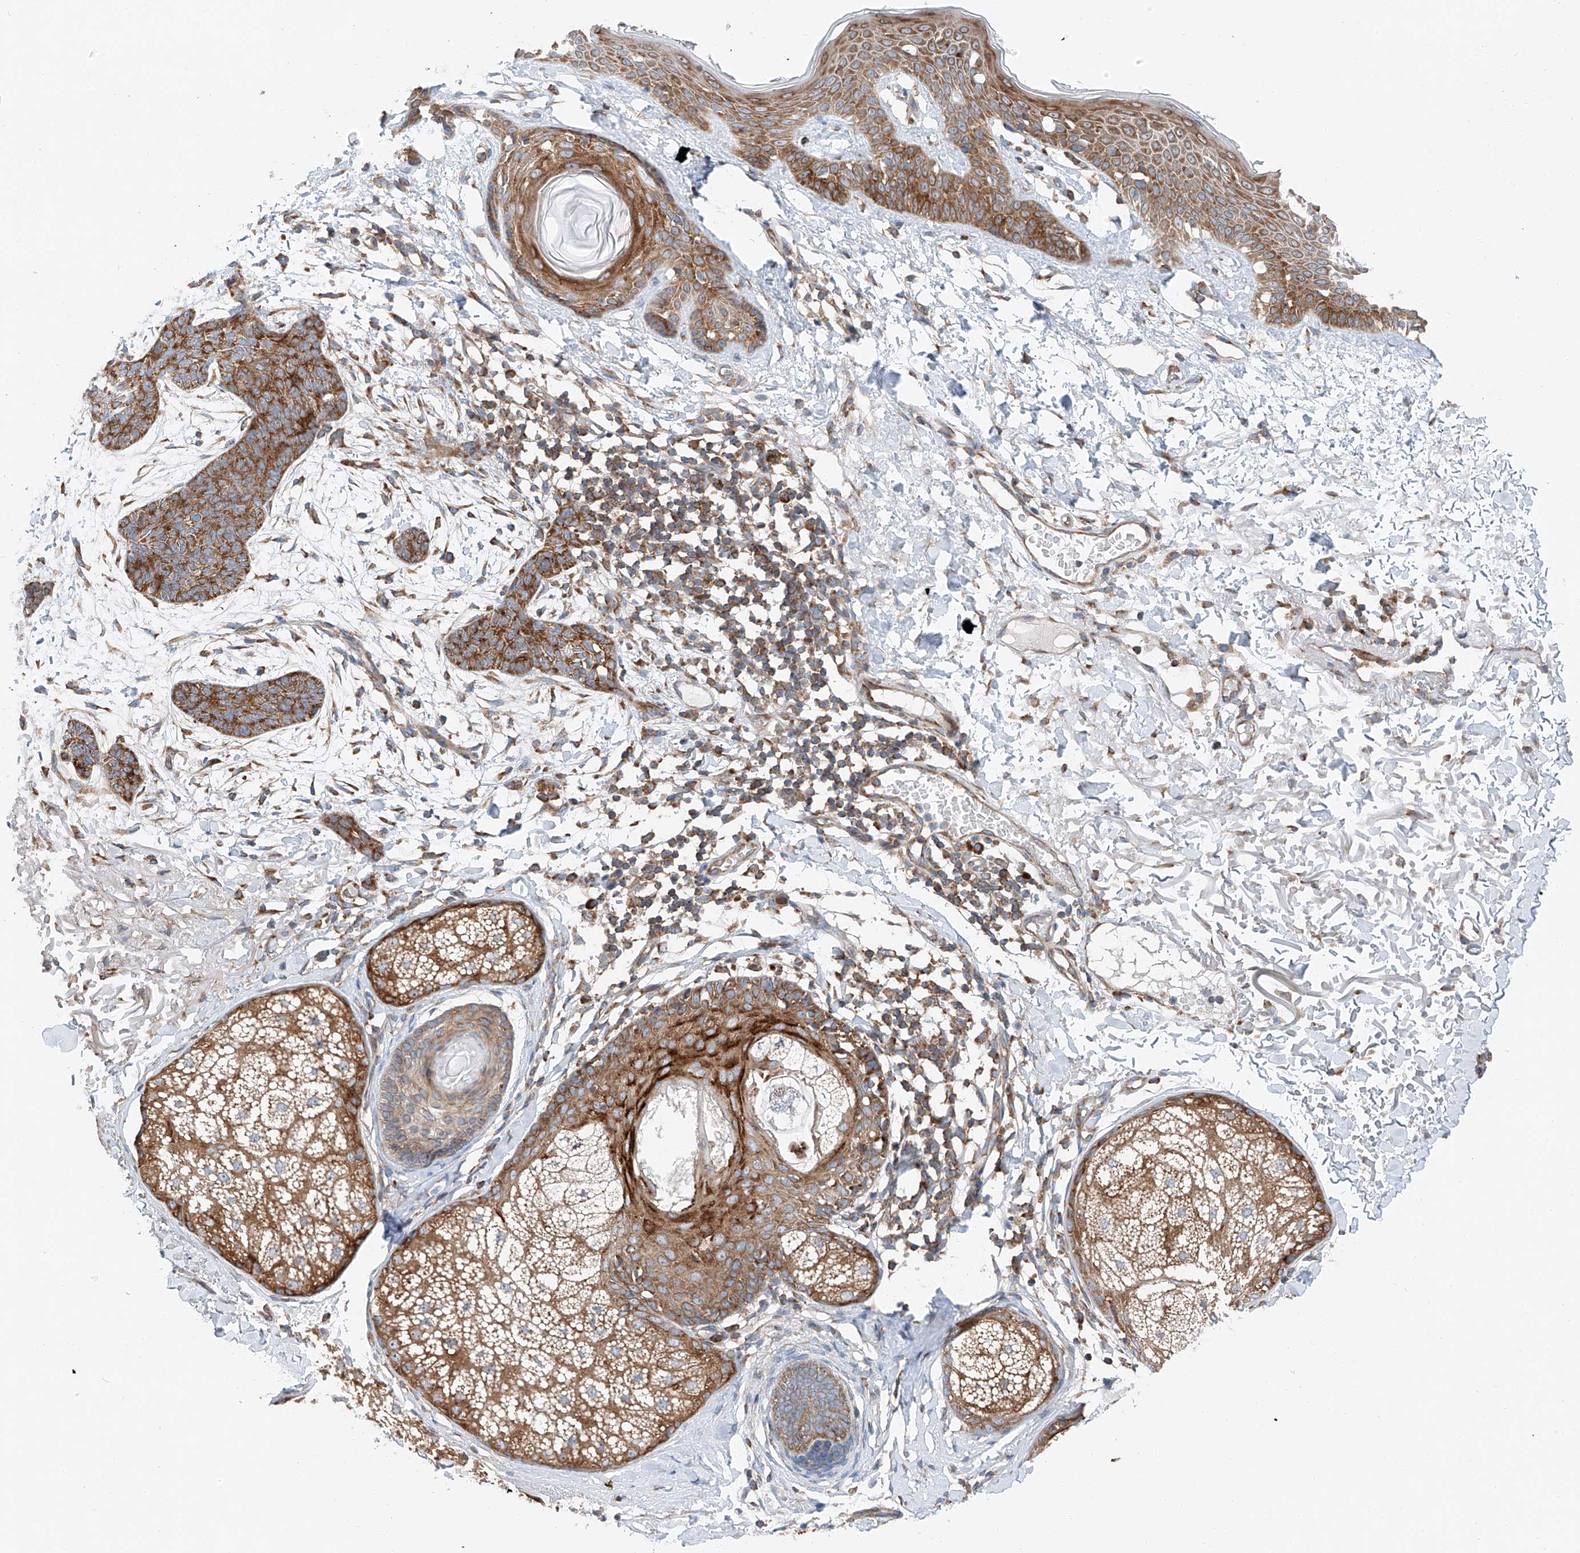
{"staining": {"intensity": "strong", "quantity": ">75%", "location": "cytoplasmic/membranous"}, "tissue": "skin cancer", "cell_type": "Tumor cells", "image_type": "cancer", "snomed": [{"axis": "morphology", "description": "Basal cell carcinoma"}, {"axis": "topography", "description": "Skin"}], "caption": "Brown immunohistochemical staining in human skin basal cell carcinoma exhibits strong cytoplasmic/membranous expression in approximately >75% of tumor cells. The protein of interest is stained brown, and the nuclei are stained in blue (DAB IHC with brightfield microscopy, high magnification).", "gene": "ZC3H15", "patient": {"sex": "male", "age": 85}}